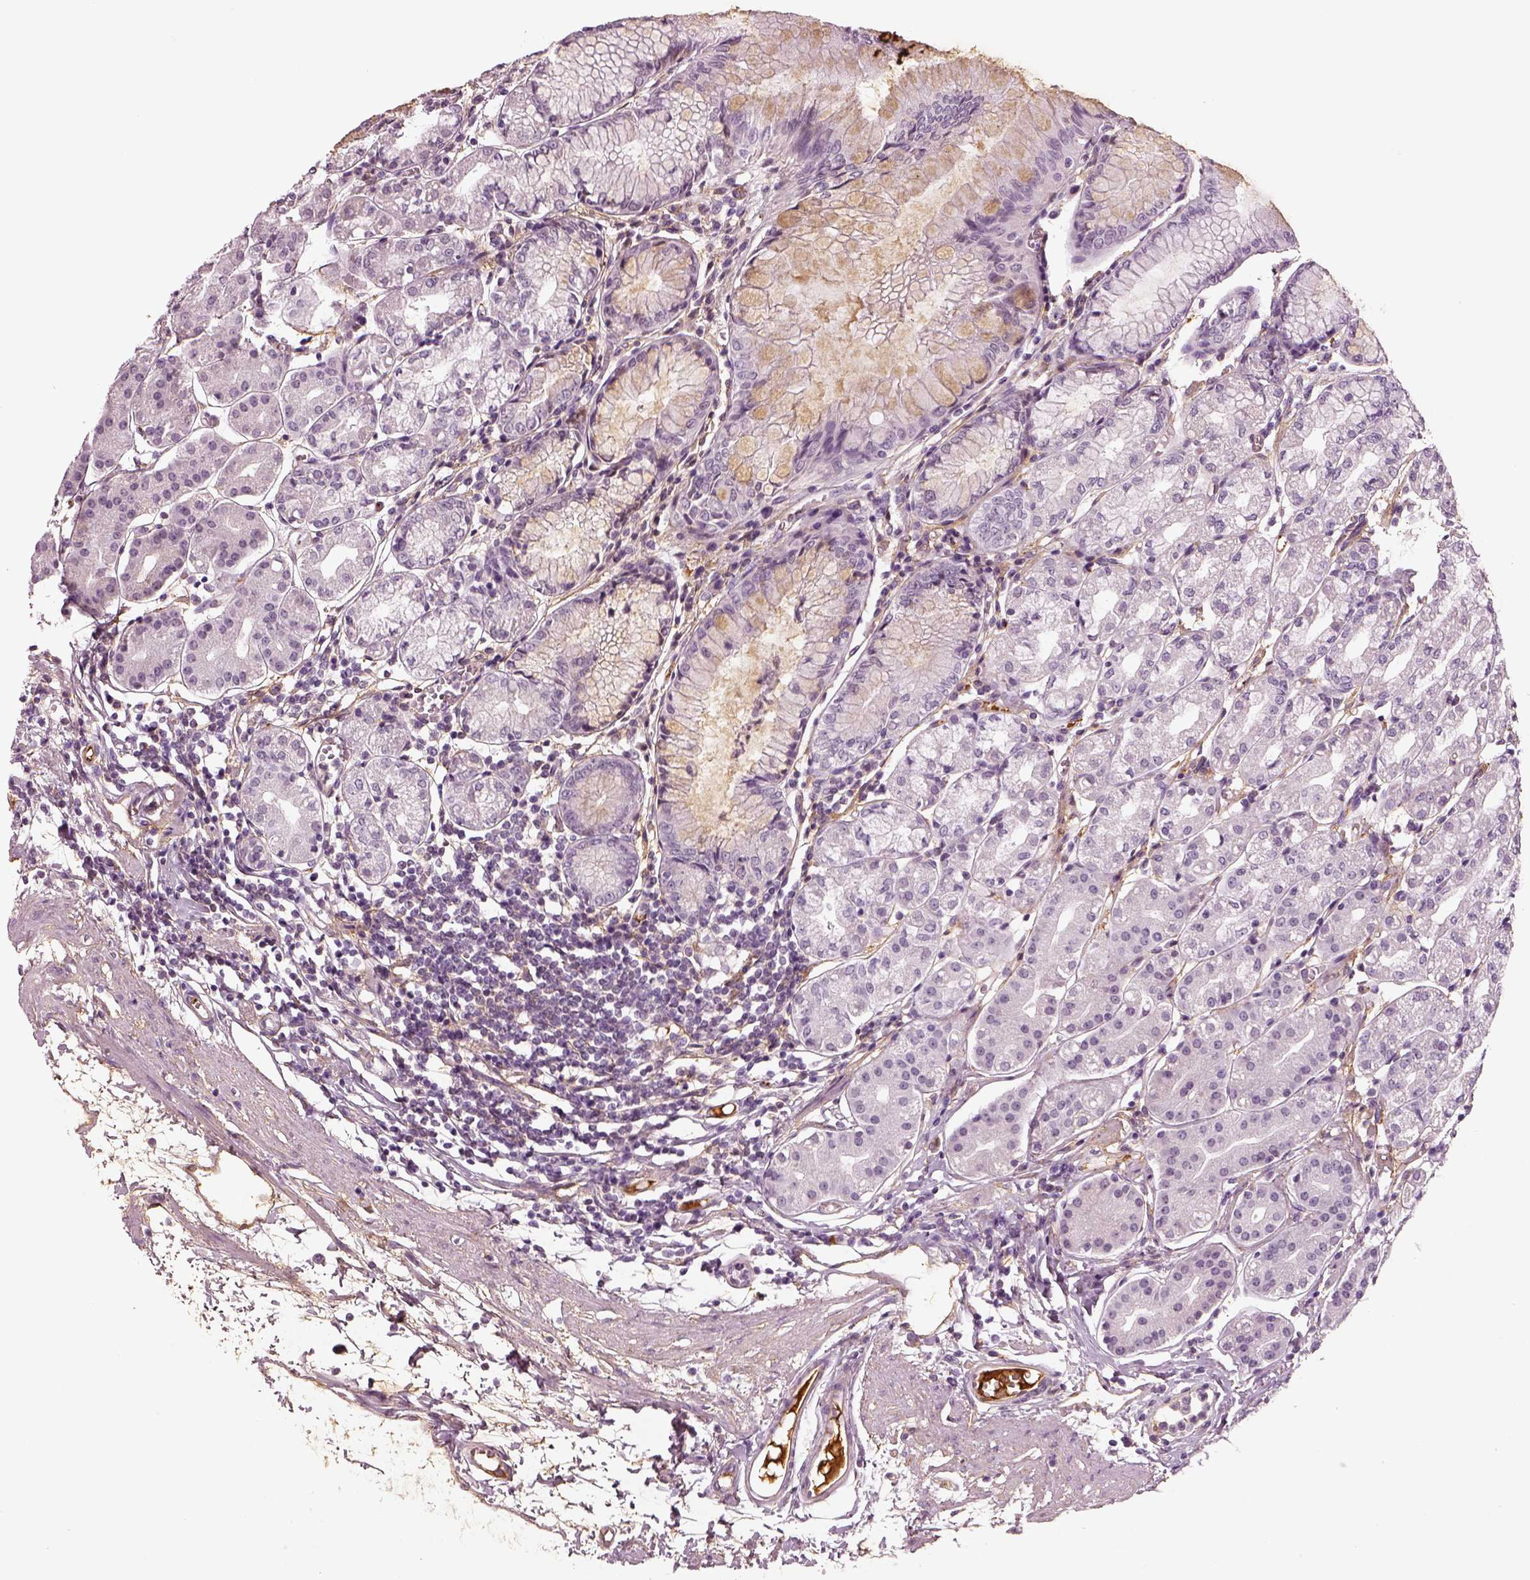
{"staining": {"intensity": "negative", "quantity": "none", "location": "none"}, "tissue": "stomach", "cell_type": "Glandular cells", "image_type": "normal", "snomed": [{"axis": "morphology", "description": "Normal tissue, NOS"}, {"axis": "topography", "description": "Skeletal muscle"}, {"axis": "topography", "description": "Stomach"}], "caption": "The image displays no staining of glandular cells in unremarkable stomach. (DAB (3,3'-diaminobenzidine) IHC with hematoxylin counter stain).", "gene": "TRIM69", "patient": {"sex": "female", "age": 57}}